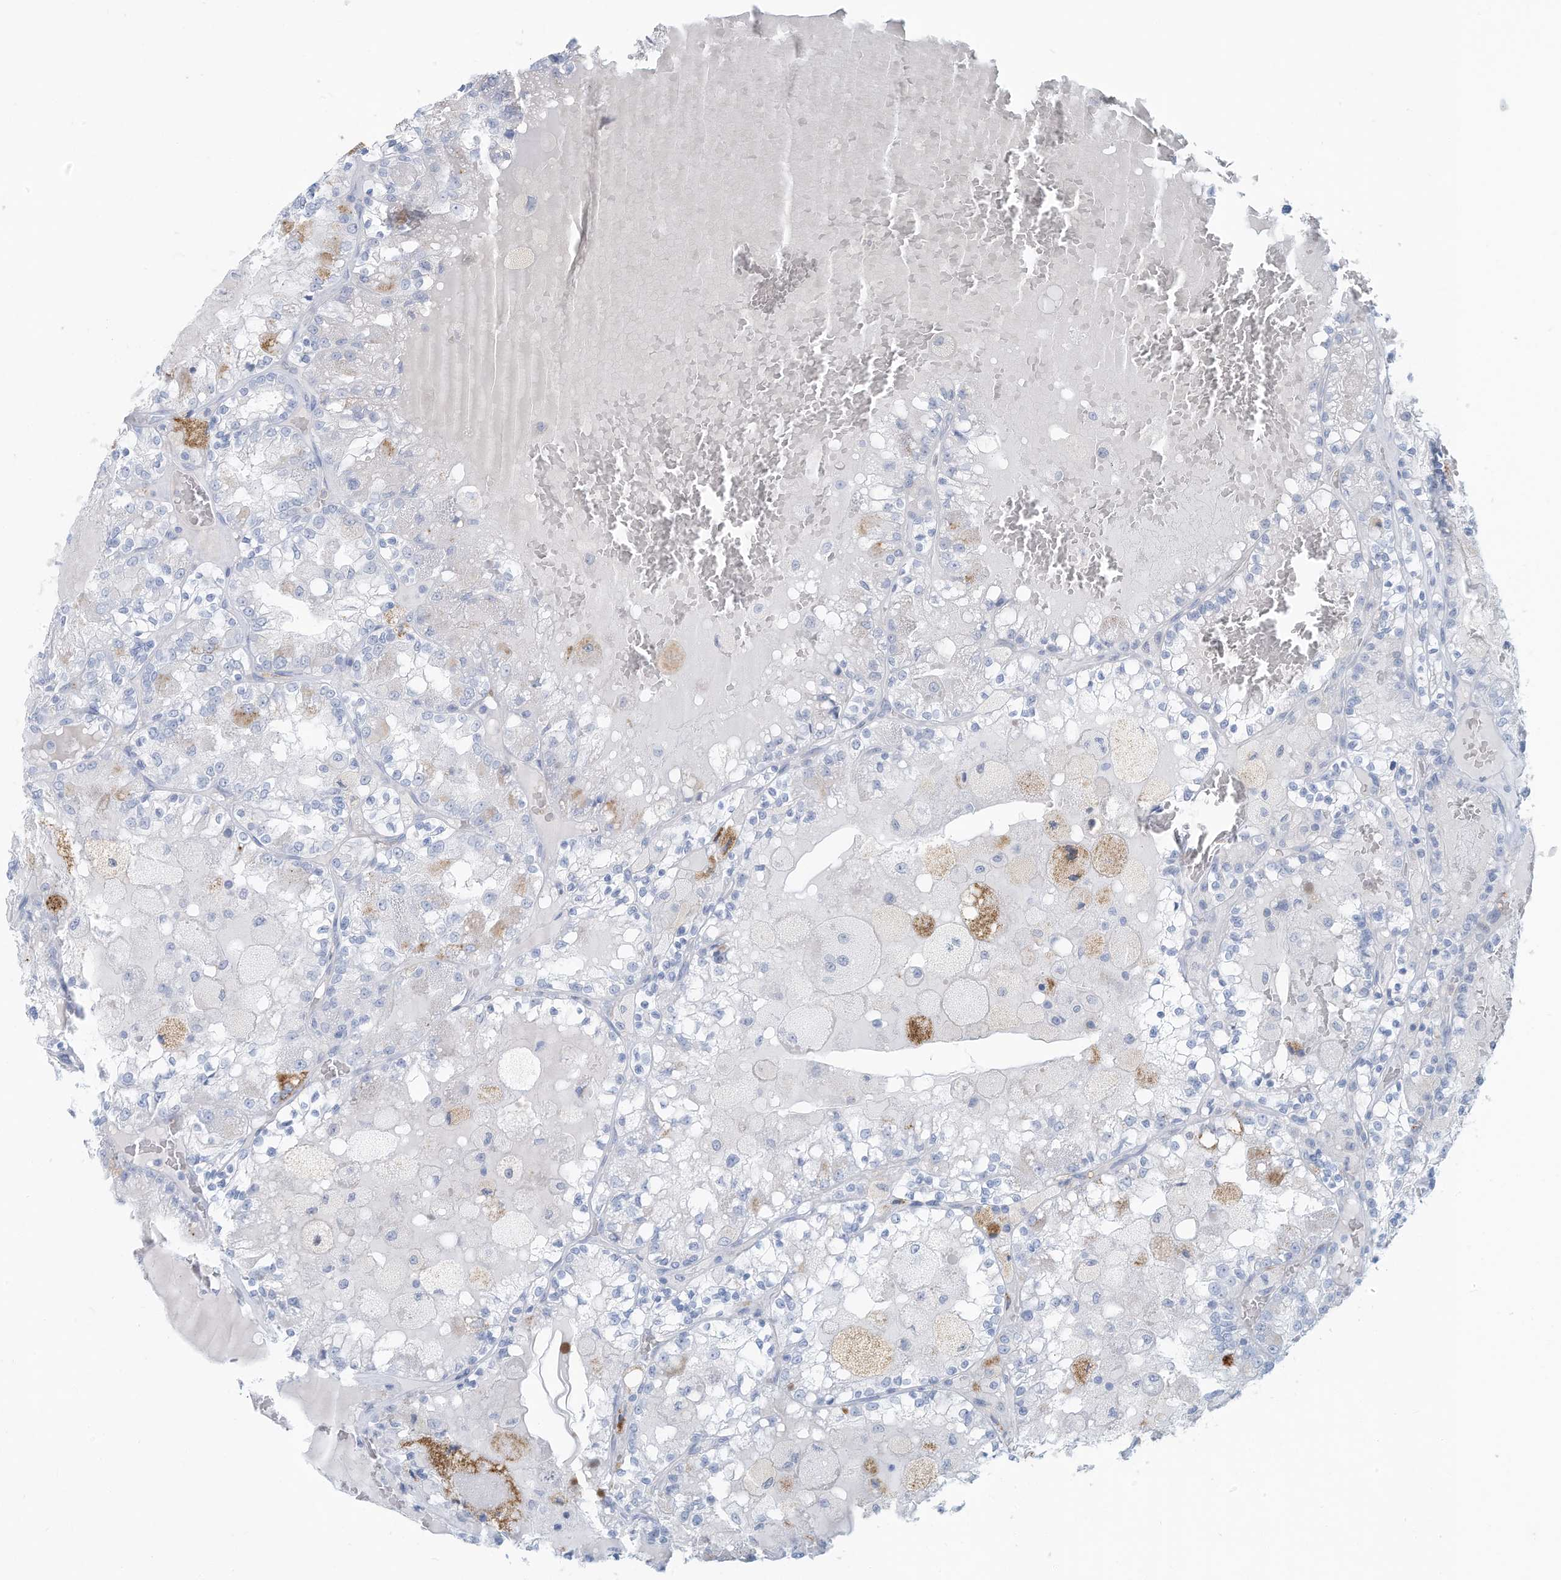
{"staining": {"intensity": "negative", "quantity": "none", "location": "none"}, "tissue": "renal cancer", "cell_type": "Tumor cells", "image_type": "cancer", "snomed": [{"axis": "morphology", "description": "Adenocarcinoma, NOS"}, {"axis": "topography", "description": "Kidney"}], "caption": "Protein analysis of renal cancer demonstrates no significant staining in tumor cells.", "gene": "ERI2", "patient": {"sex": "female", "age": 56}}